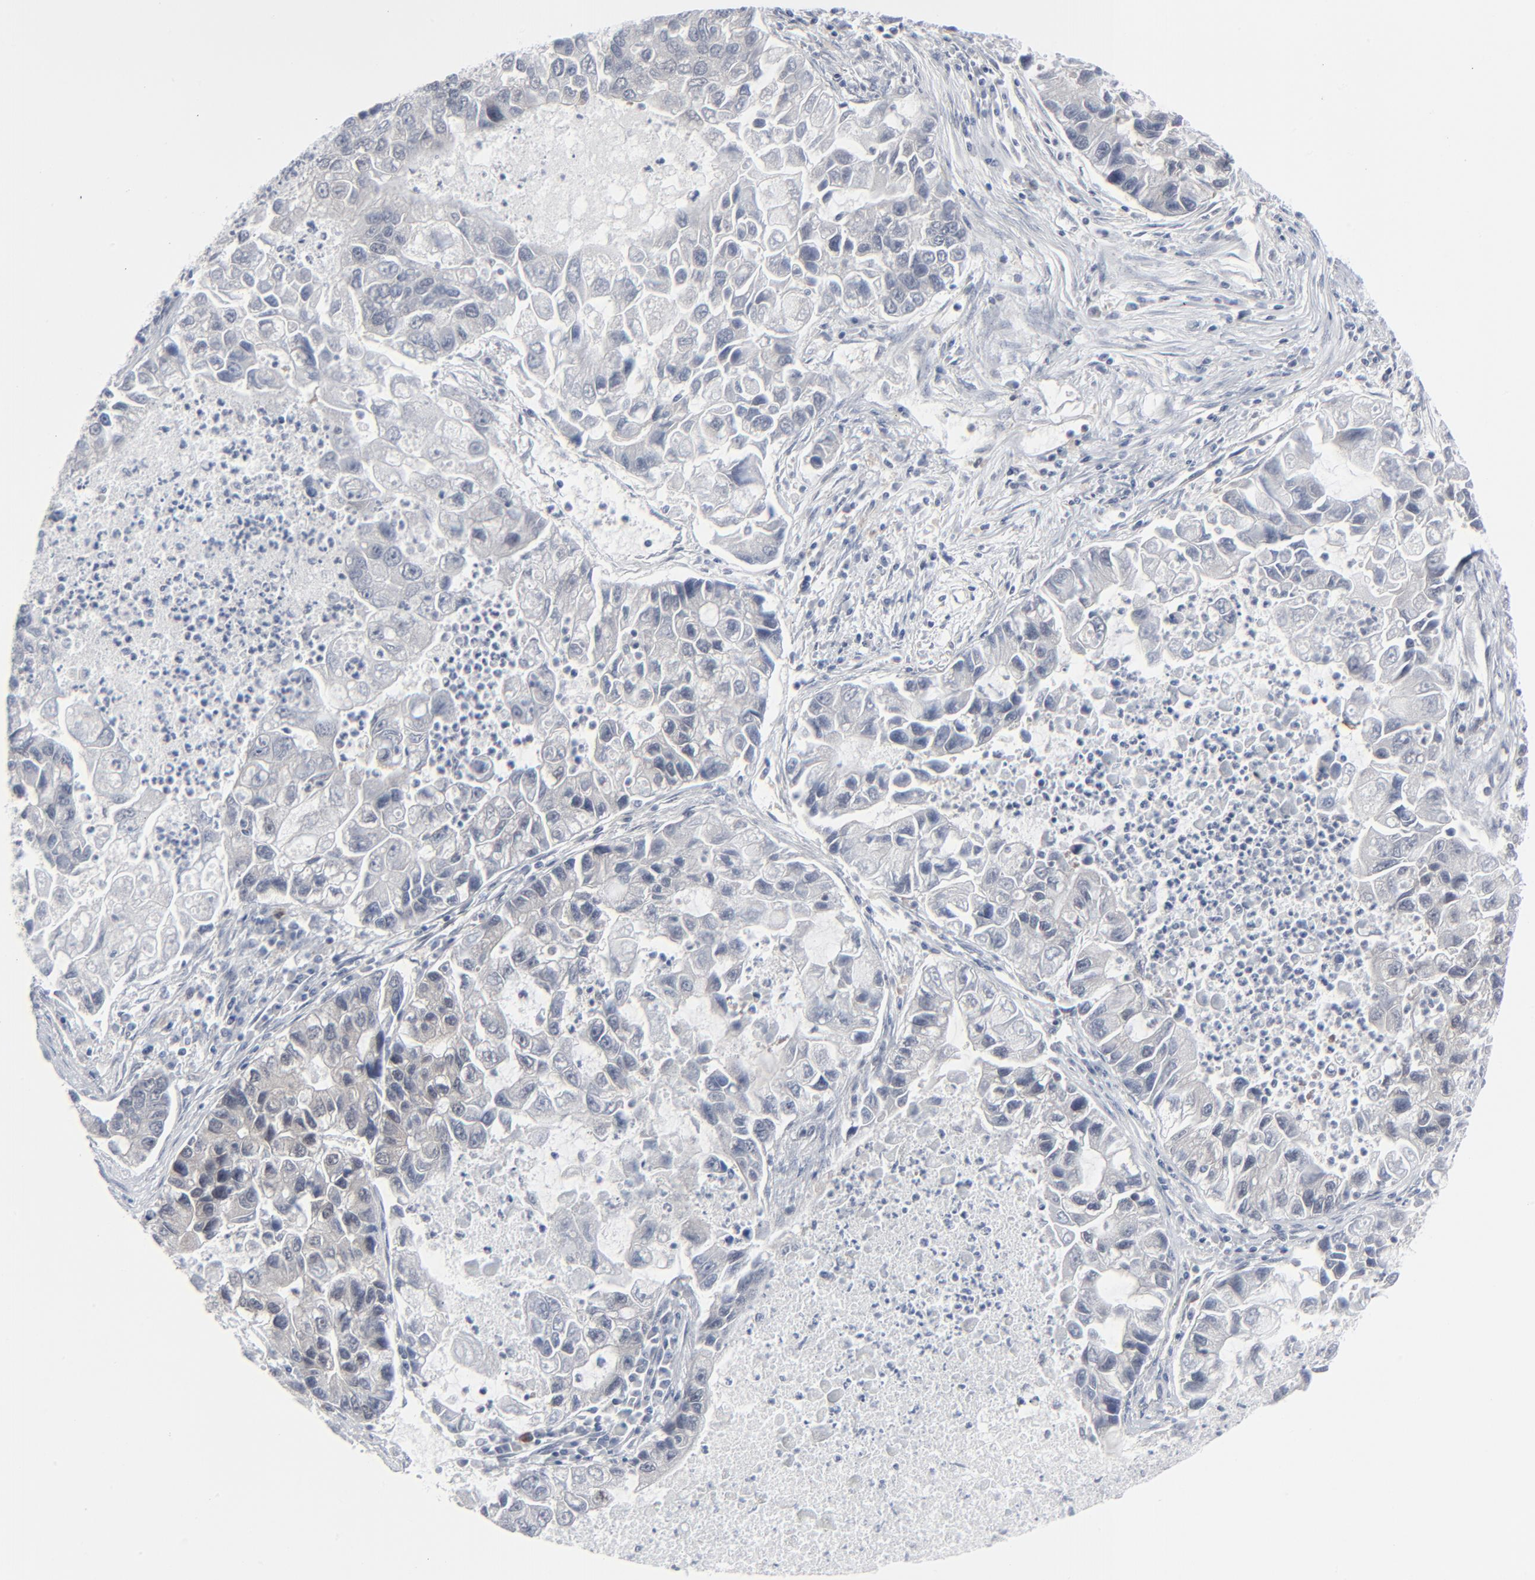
{"staining": {"intensity": "negative", "quantity": "none", "location": "none"}, "tissue": "lung cancer", "cell_type": "Tumor cells", "image_type": "cancer", "snomed": [{"axis": "morphology", "description": "Adenocarcinoma, NOS"}, {"axis": "topography", "description": "Lung"}], "caption": "Tumor cells are negative for brown protein staining in lung cancer. The staining is performed using DAB (3,3'-diaminobenzidine) brown chromogen with nuclei counter-stained in using hematoxylin.", "gene": "AKT1", "patient": {"sex": "female", "age": 51}}